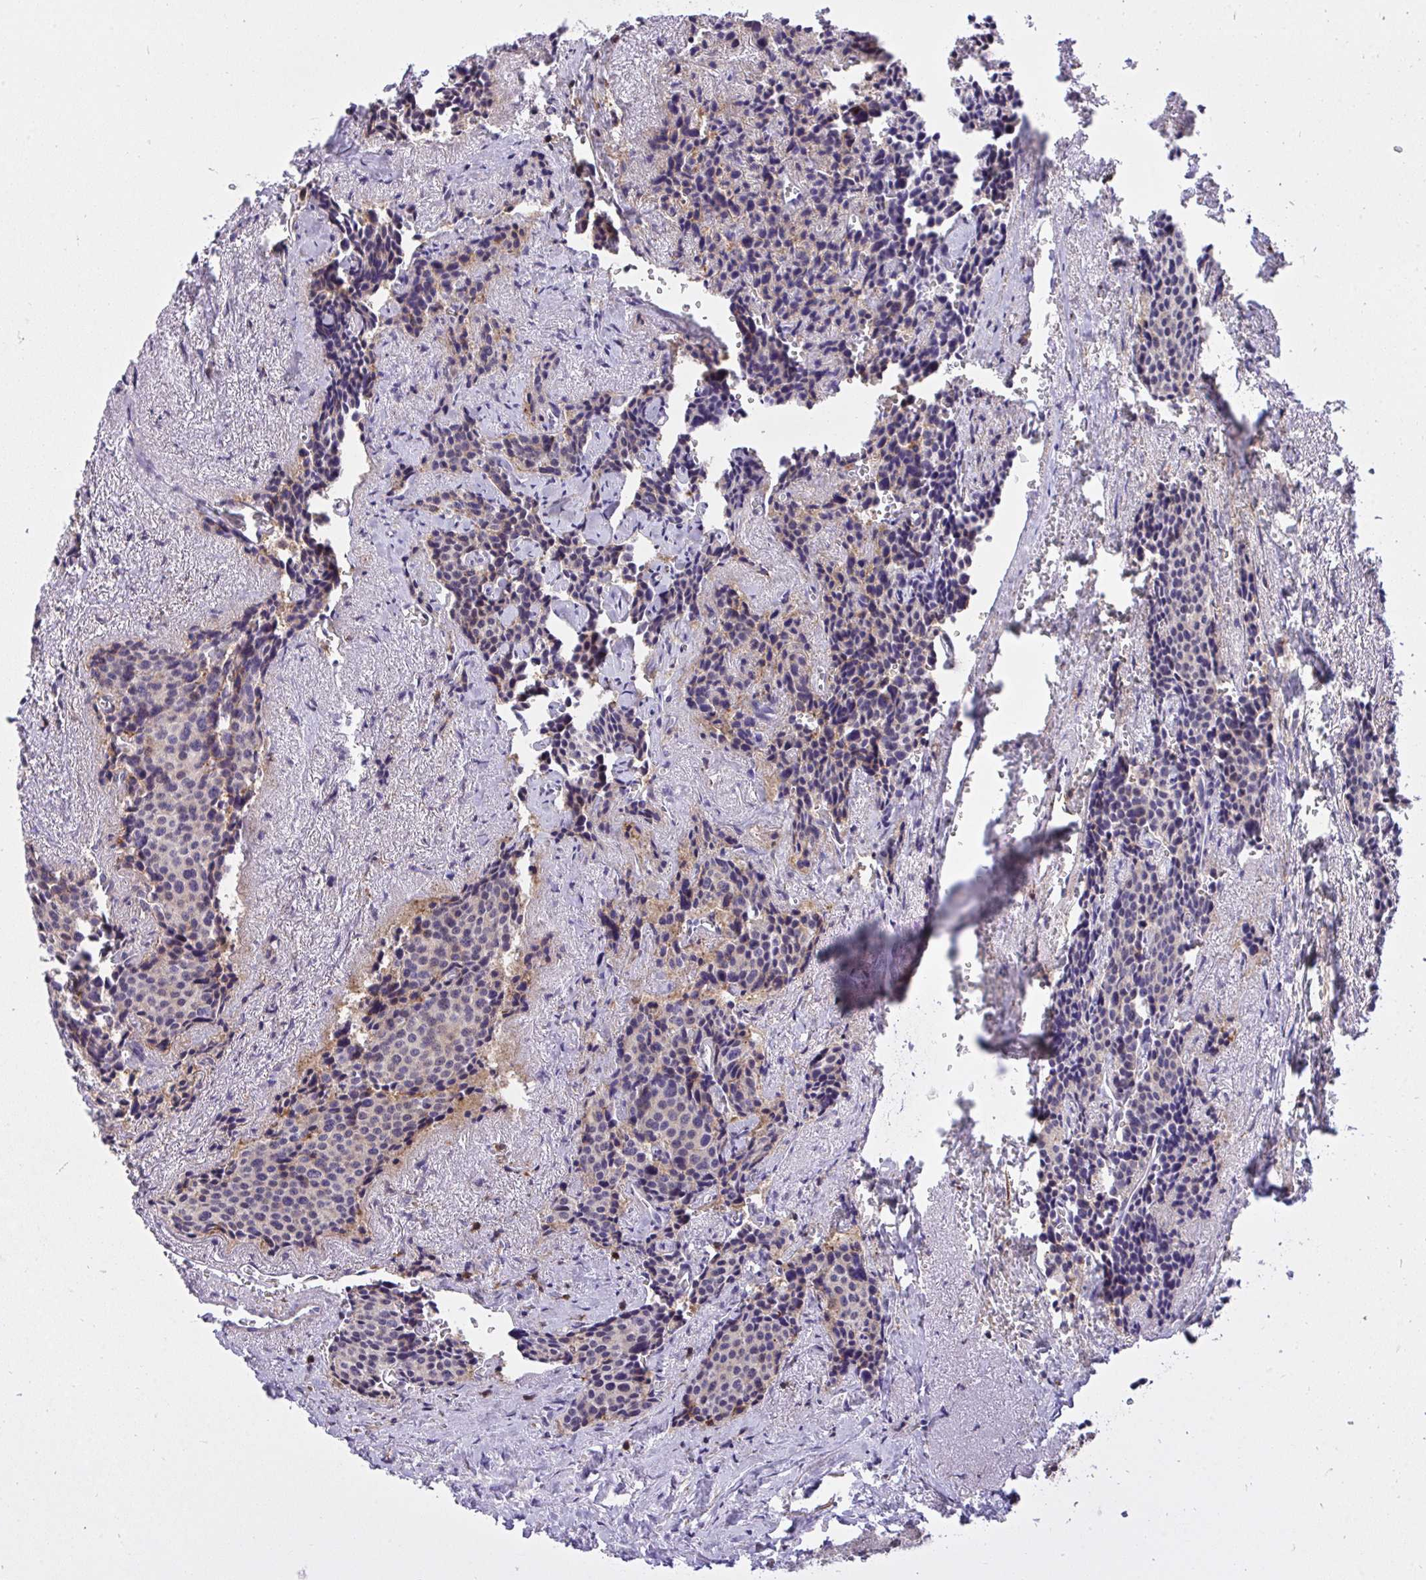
{"staining": {"intensity": "negative", "quantity": "none", "location": "none"}, "tissue": "carcinoid", "cell_type": "Tumor cells", "image_type": "cancer", "snomed": [{"axis": "morphology", "description": "Carcinoid, malignant, NOS"}, {"axis": "topography", "description": "Small intestine"}], "caption": "Tumor cells are negative for protein expression in human carcinoid (malignant). (Stains: DAB immunohistochemistry (IHC) with hematoxylin counter stain, Microscopy: brightfield microscopy at high magnification).", "gene": "ERI1", "patient": {"sex": "male", "age": 73}}